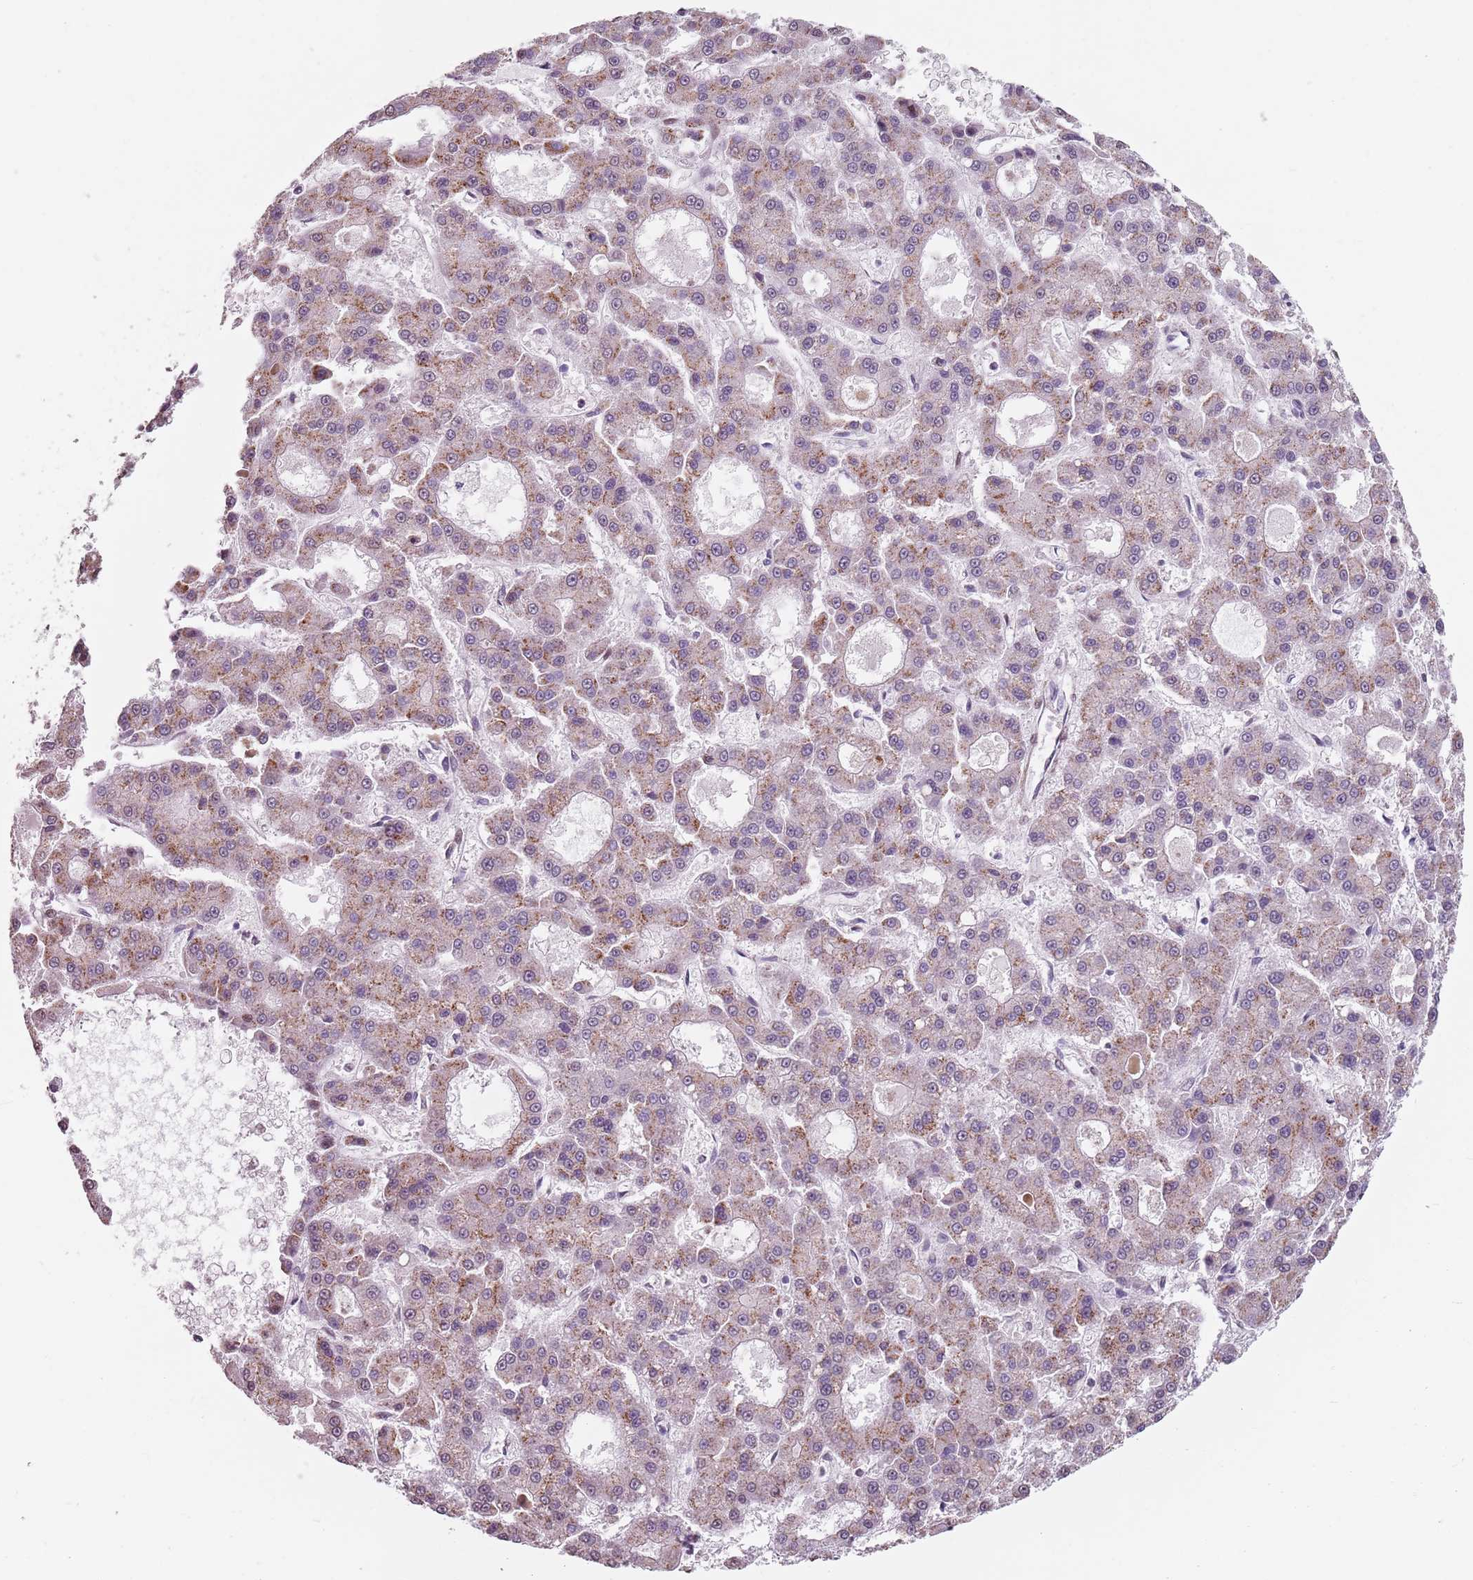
{"staining": {"intensity": "weak", "quantity": ">75%", "location": "cytoplasmic/membranous"}, "tissue": "liver cancer", "cell_type": "Tumor cells", "image_type": "cancer", "snomed": [{"axis": "morphology", "description": "Carcinoma, Hepatocellular, NOS"}, {"axis": "topography", "description": "Liver"}], "caption": "A histopathology image of human hepatocellular carcinoma (liver) stained for a protein exhibits weak cytoplasmic/membranous brown staining in tumor cells. The staining is performed using DAB (3,3'-diaminobenzidine) brown chromogen to label protein expression. The nuclei are counter-stained blue using hematoxylin.", "gene": "TMC4", "patient": {"sex": "male", "age": 70}}